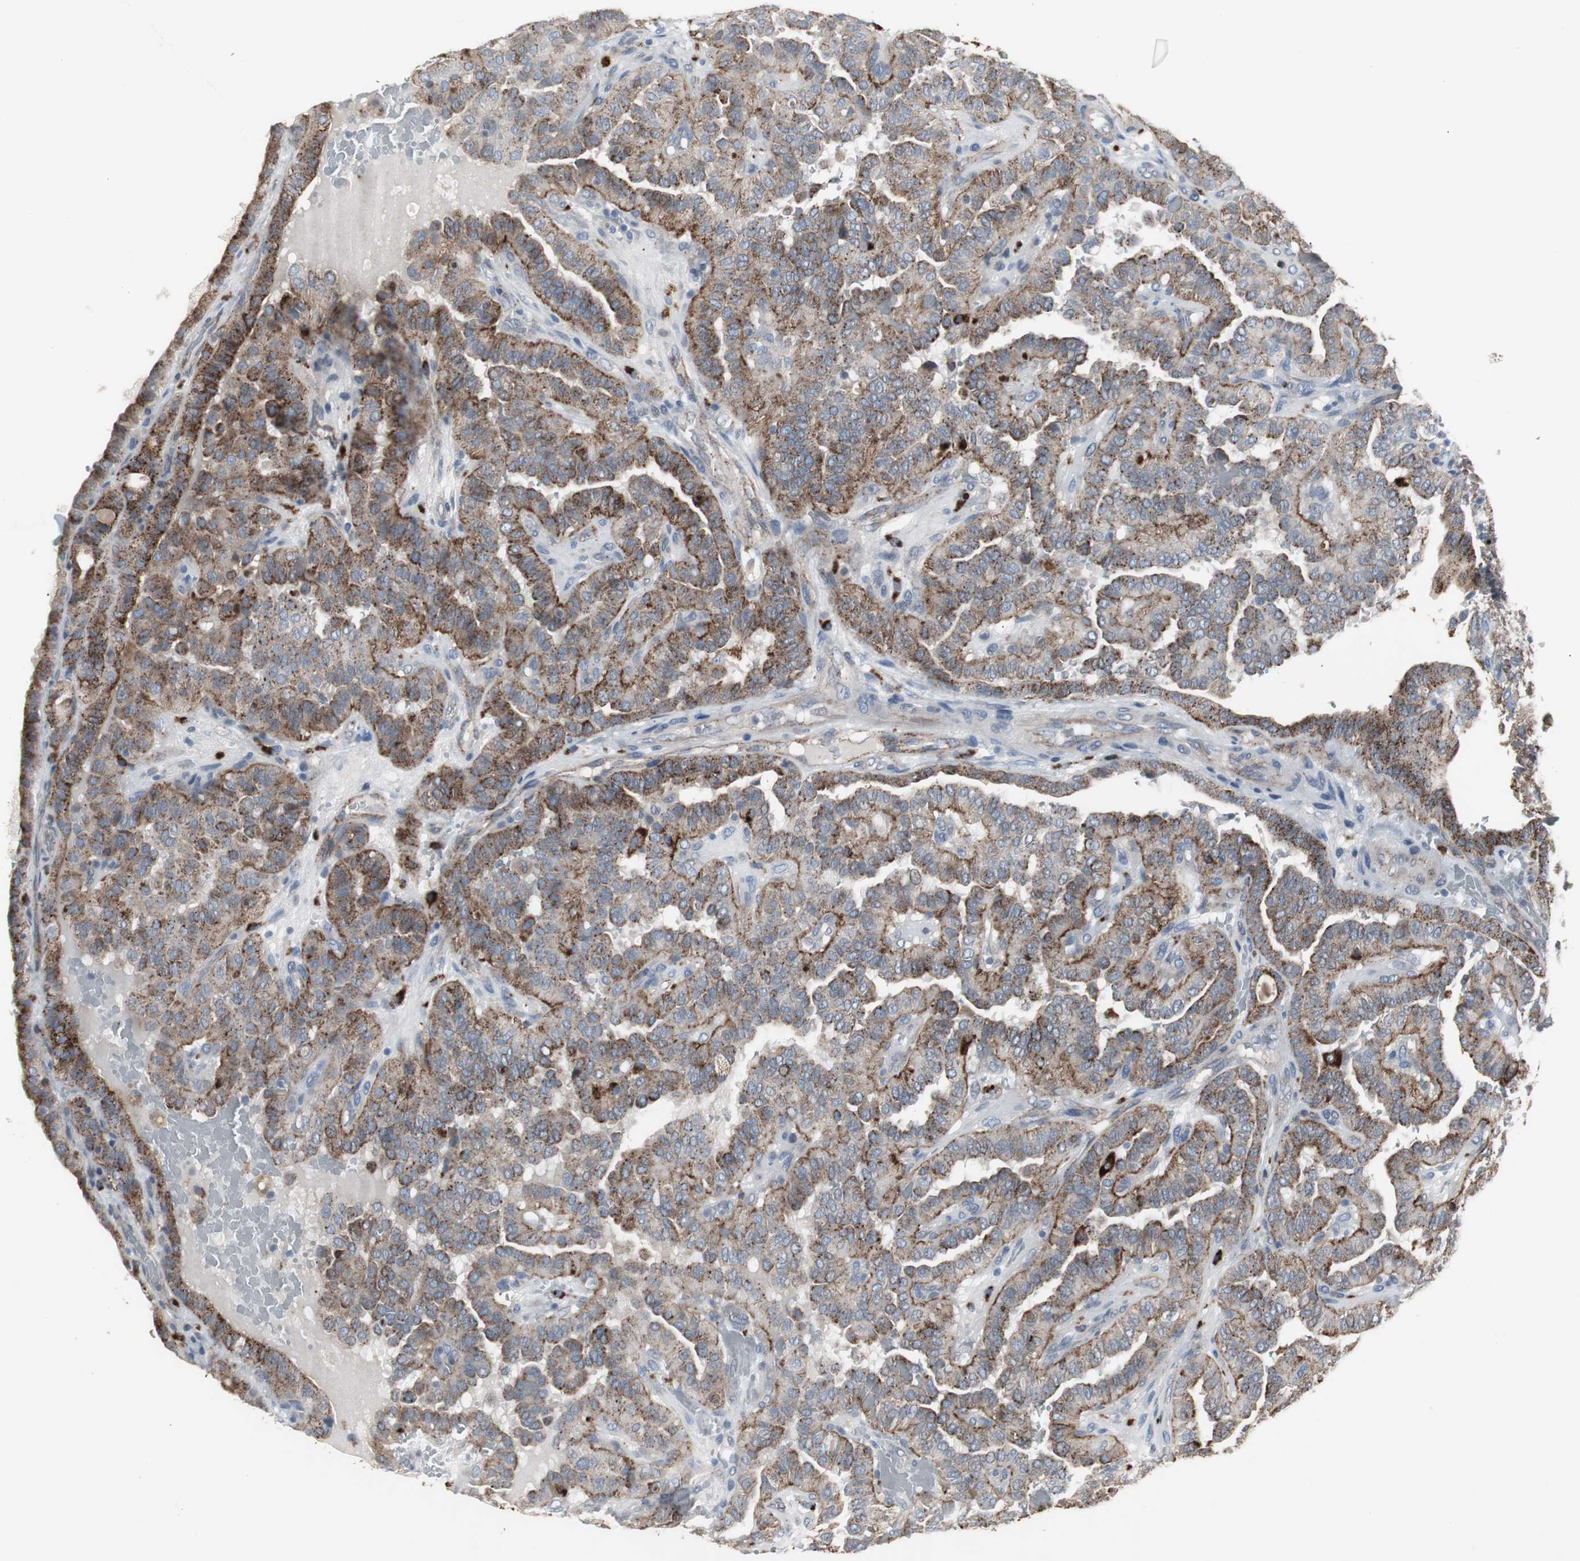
{"staining": {"intensity": "strong", "quantity": ">75%", "location": "cytoplasmic/membranous"}, "tissue": "thyroid cancer", "cell_type": "Tumor cells", "image_type": "cancer", "snomed": [{"axis": "morphology", "description": "Papillary adenocarcinoma, NOS"}, {"axis": "topography", "description": "Thyroid gland"}], "caption": "Thyroid cancer (papillary adenocarcinoma) stained with a brown dye reveals strong cytoplasmic/membranous positive staining in approximately >75% of tumor cells.", "gene": "GBA1", "patient": {"sex": "male", "age": 77}}